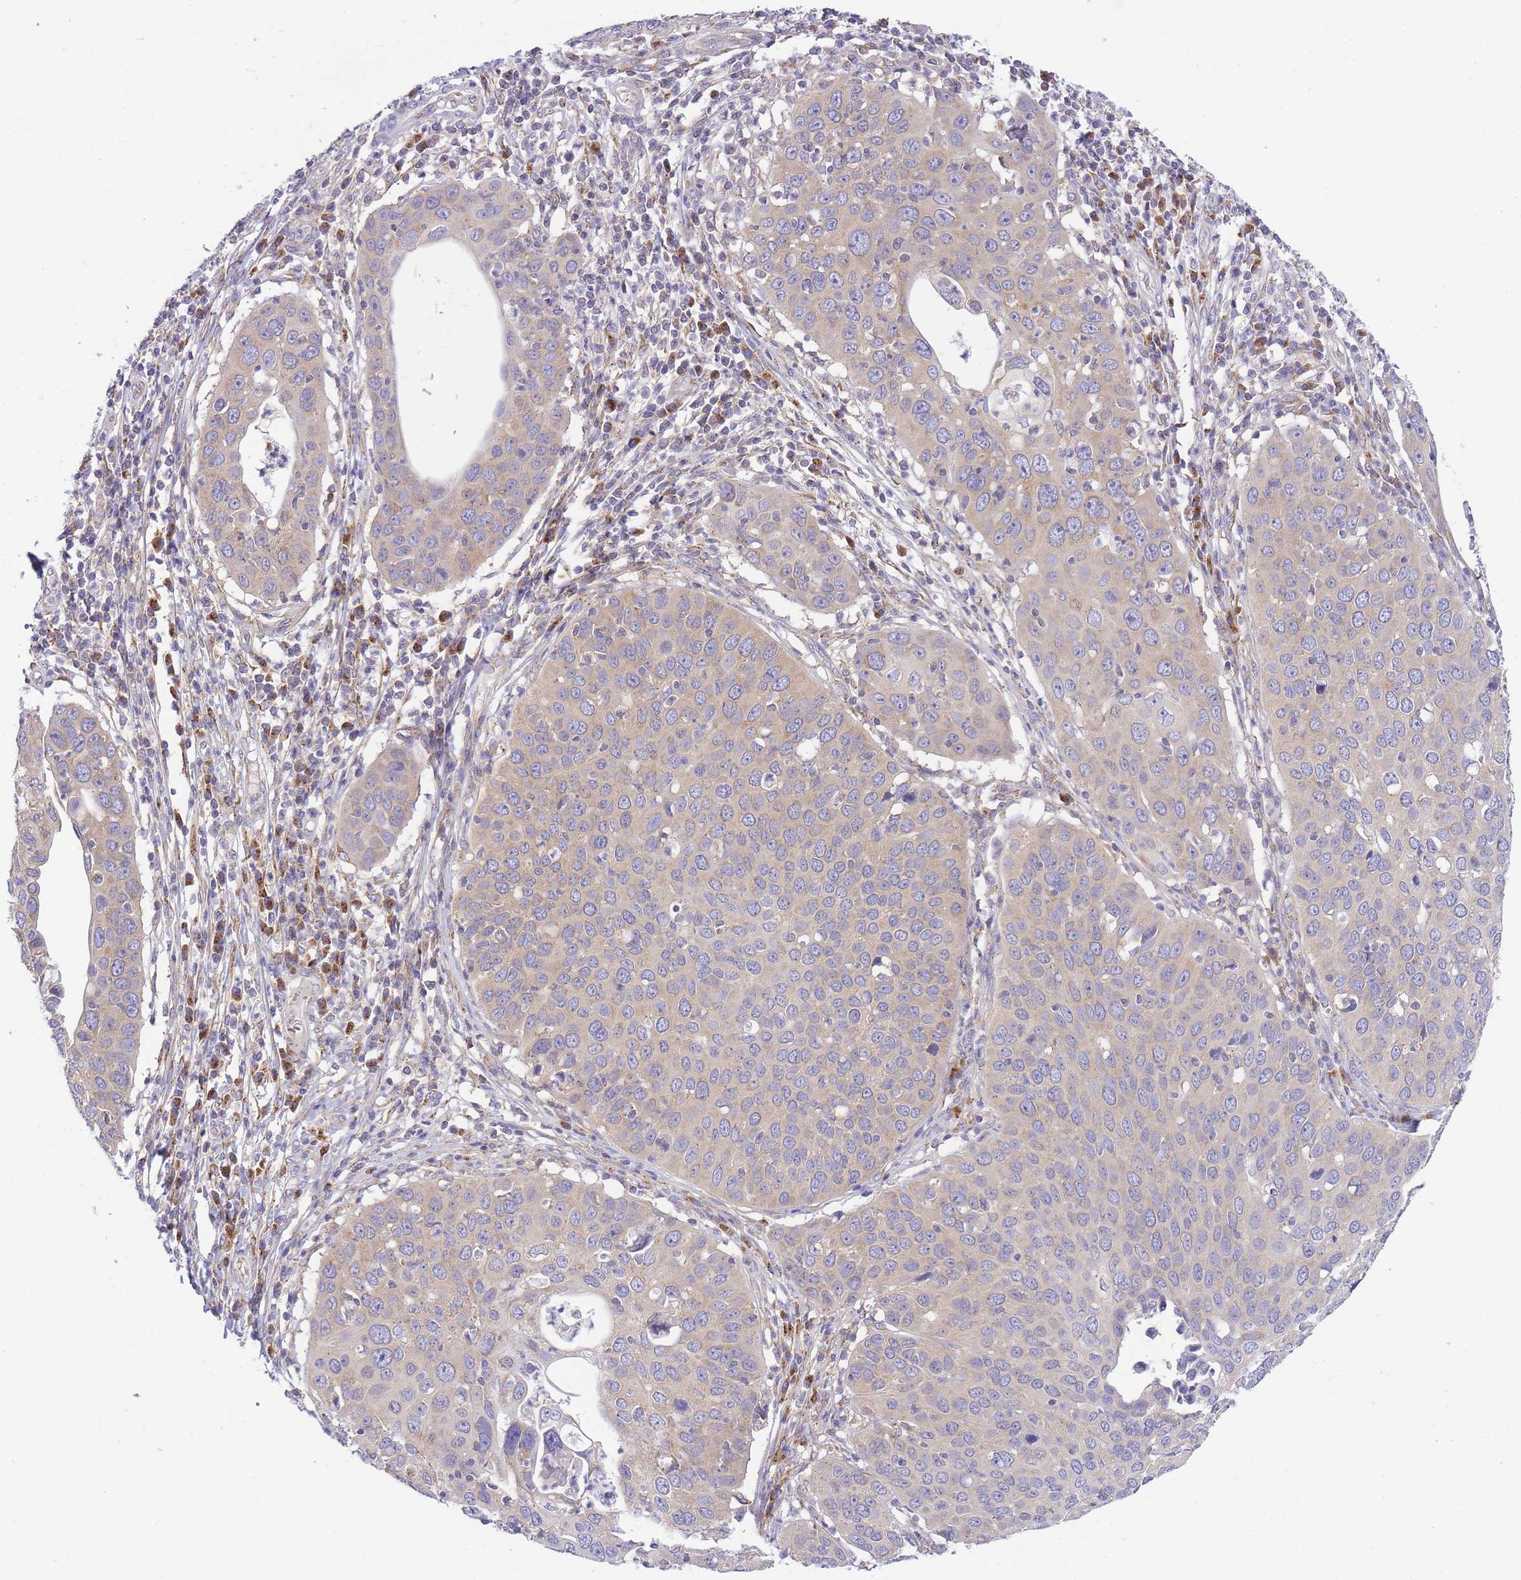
{"staining": {"intensity": "weak", "quantity": "25%-75%", "location": "cytoplasmic/membranous"}, "tissue": "cervical cancer", "cell_type": "Tumor cells", "image_type": "cancer", "snomed": [{"axis": "morphology", "description": "Squamous cell carcinoma, NOS"}, {"axis": "topography", "description": "Cervix"}], "caption": "Human cervical cancer stained for a protein (brown) demonstrates weak cytoplasmic/membranous positive staining in approximately 25%-75% of tumor cells.", "gene": "COPG2", "patient": {"sex": "female", "age": 36}}